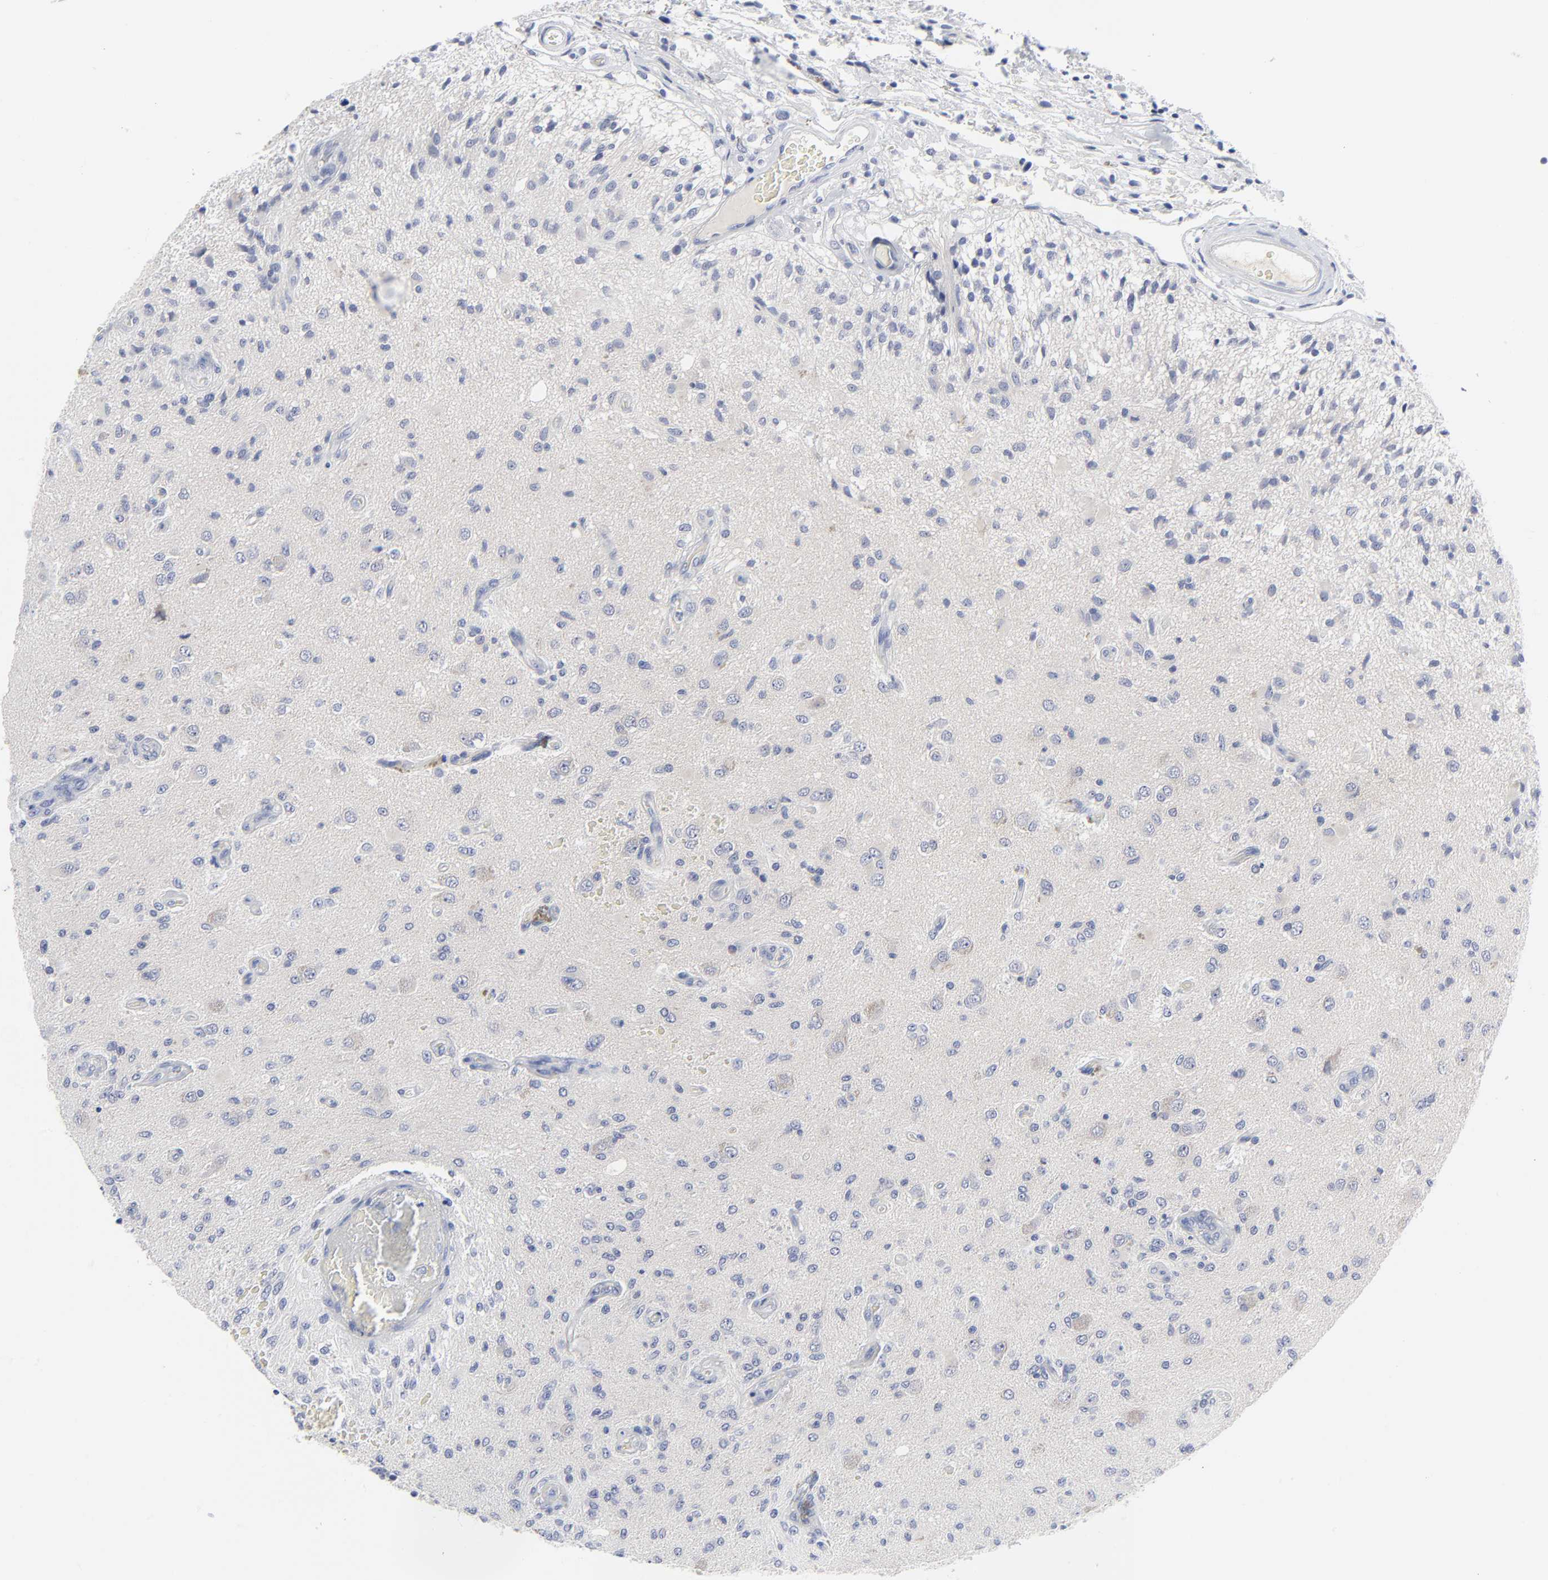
{"staining": {"intensity": "negative", "quantity": "none", "location": "none"}, "tissue": "glioma", "cell_type": "Tumor cells", "image_type": "cancer", "snomed": [{"axis": "morphology", "description": "Normal tissue, NOS"}, {"axis": "morphology", "description": "Glioma, malignant, High grade"}, {"axis": "topography", "description": "Cerebral cortex"}], "caption": "Immunohistochemistry histopathology image of glioma stained for a protein (brown), which demonstrates no expression in tumor cells.", "gene": "CLEC4G", "patient": {"sex": "male", "age": 77}}